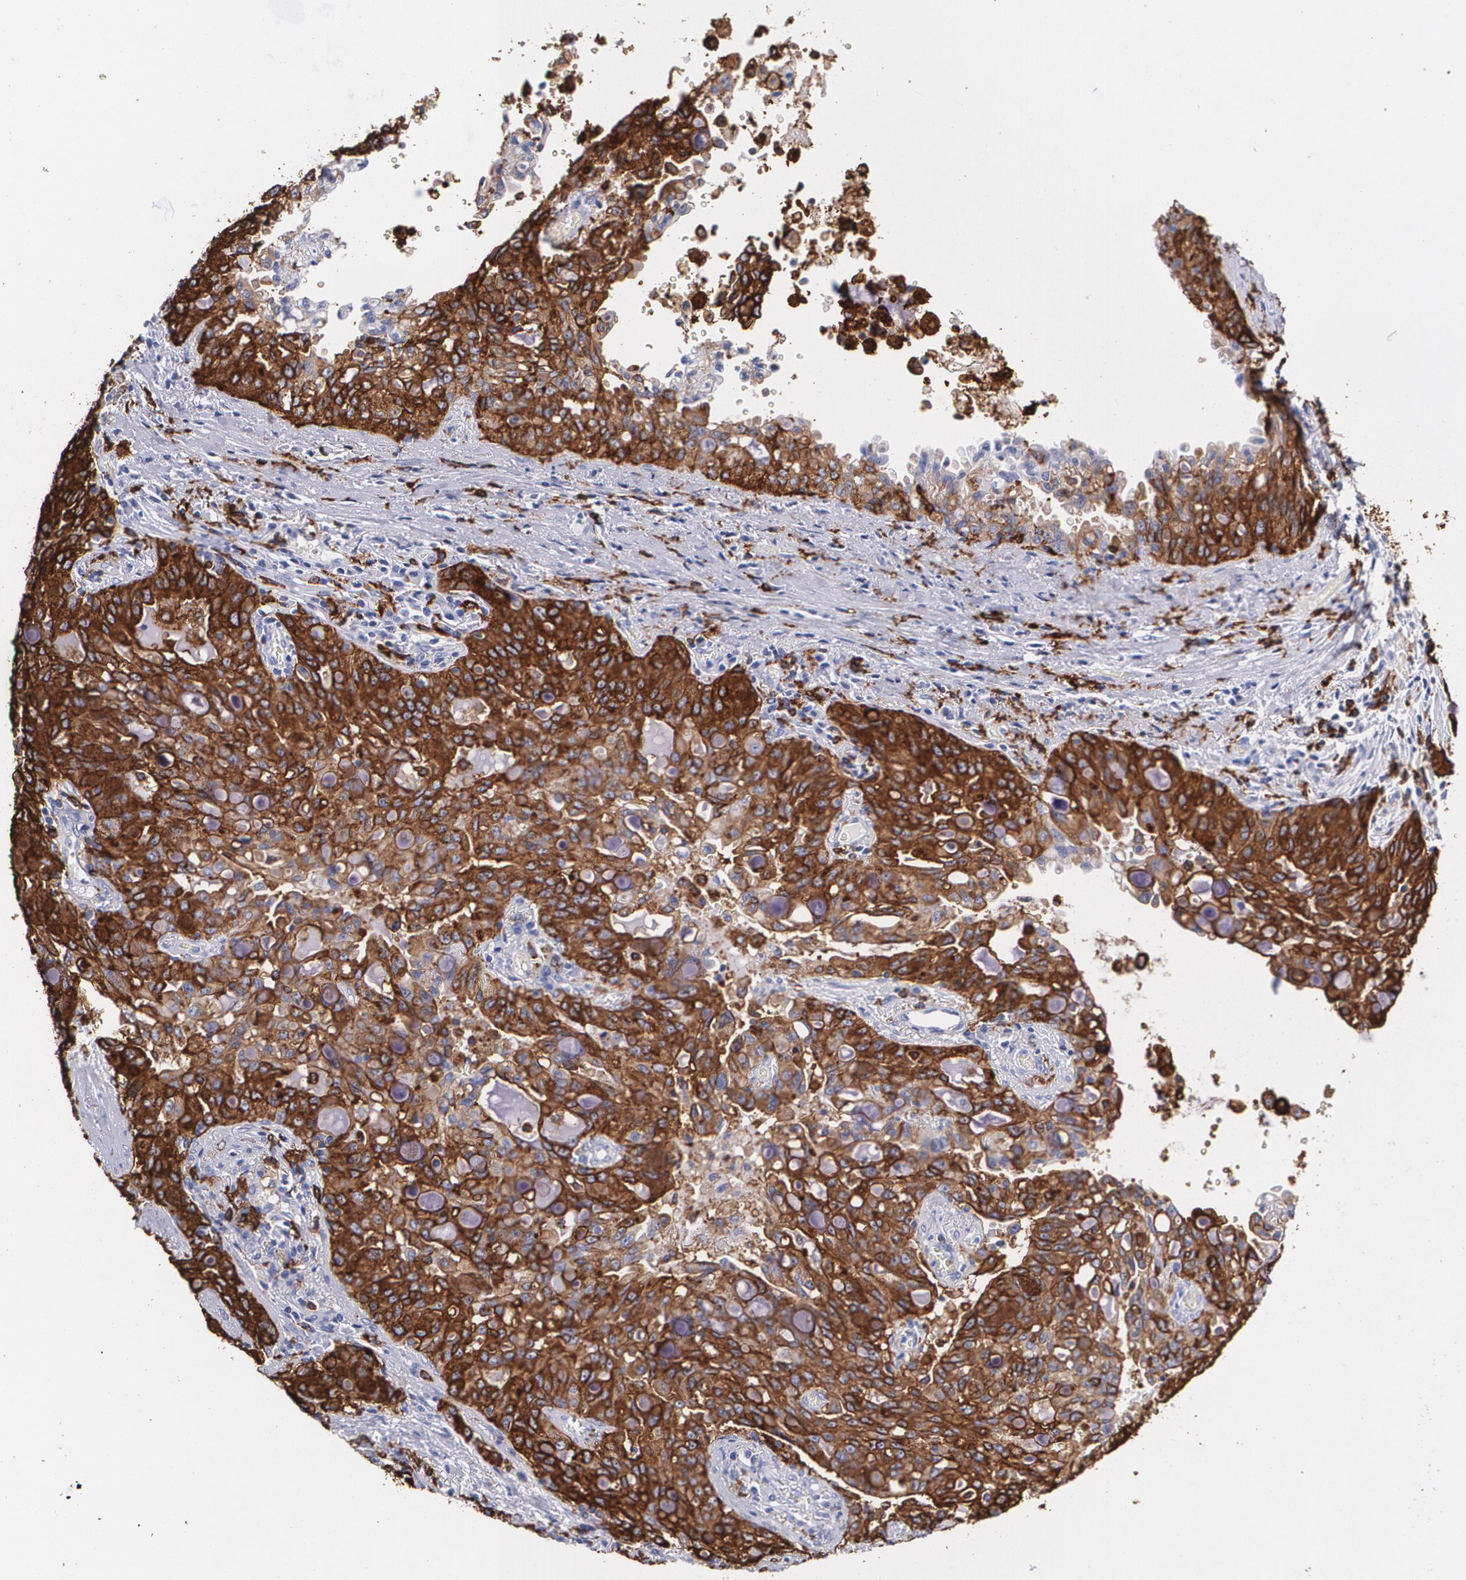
{"staining": {"intensity": "strong", "quantity": ">75%", "location": "cytoplasmic/membranous"}, "tissue": "lung cancer", "cell_type": "Tumor cells", "image_type": "cancer", "snomed": [{"axis": "morphology", "description": "Adenocarcinoma, NOS"}, {"axis": "topography", "description": "Lung"}], "caption": "Lung adenocarcinoma stained with immunohistochemistry (IHC) shows strong cytoplasmic/membranous staining in about >75% of tumor cells. (Stains: DAB (3,3'-diaminobenzidine) in brown, nuclei in blue, Microscopy: brightfield microscopy at high magnification).", "gene": "HLA-DRA", "patient": {"sex": "female", "age": 44}}